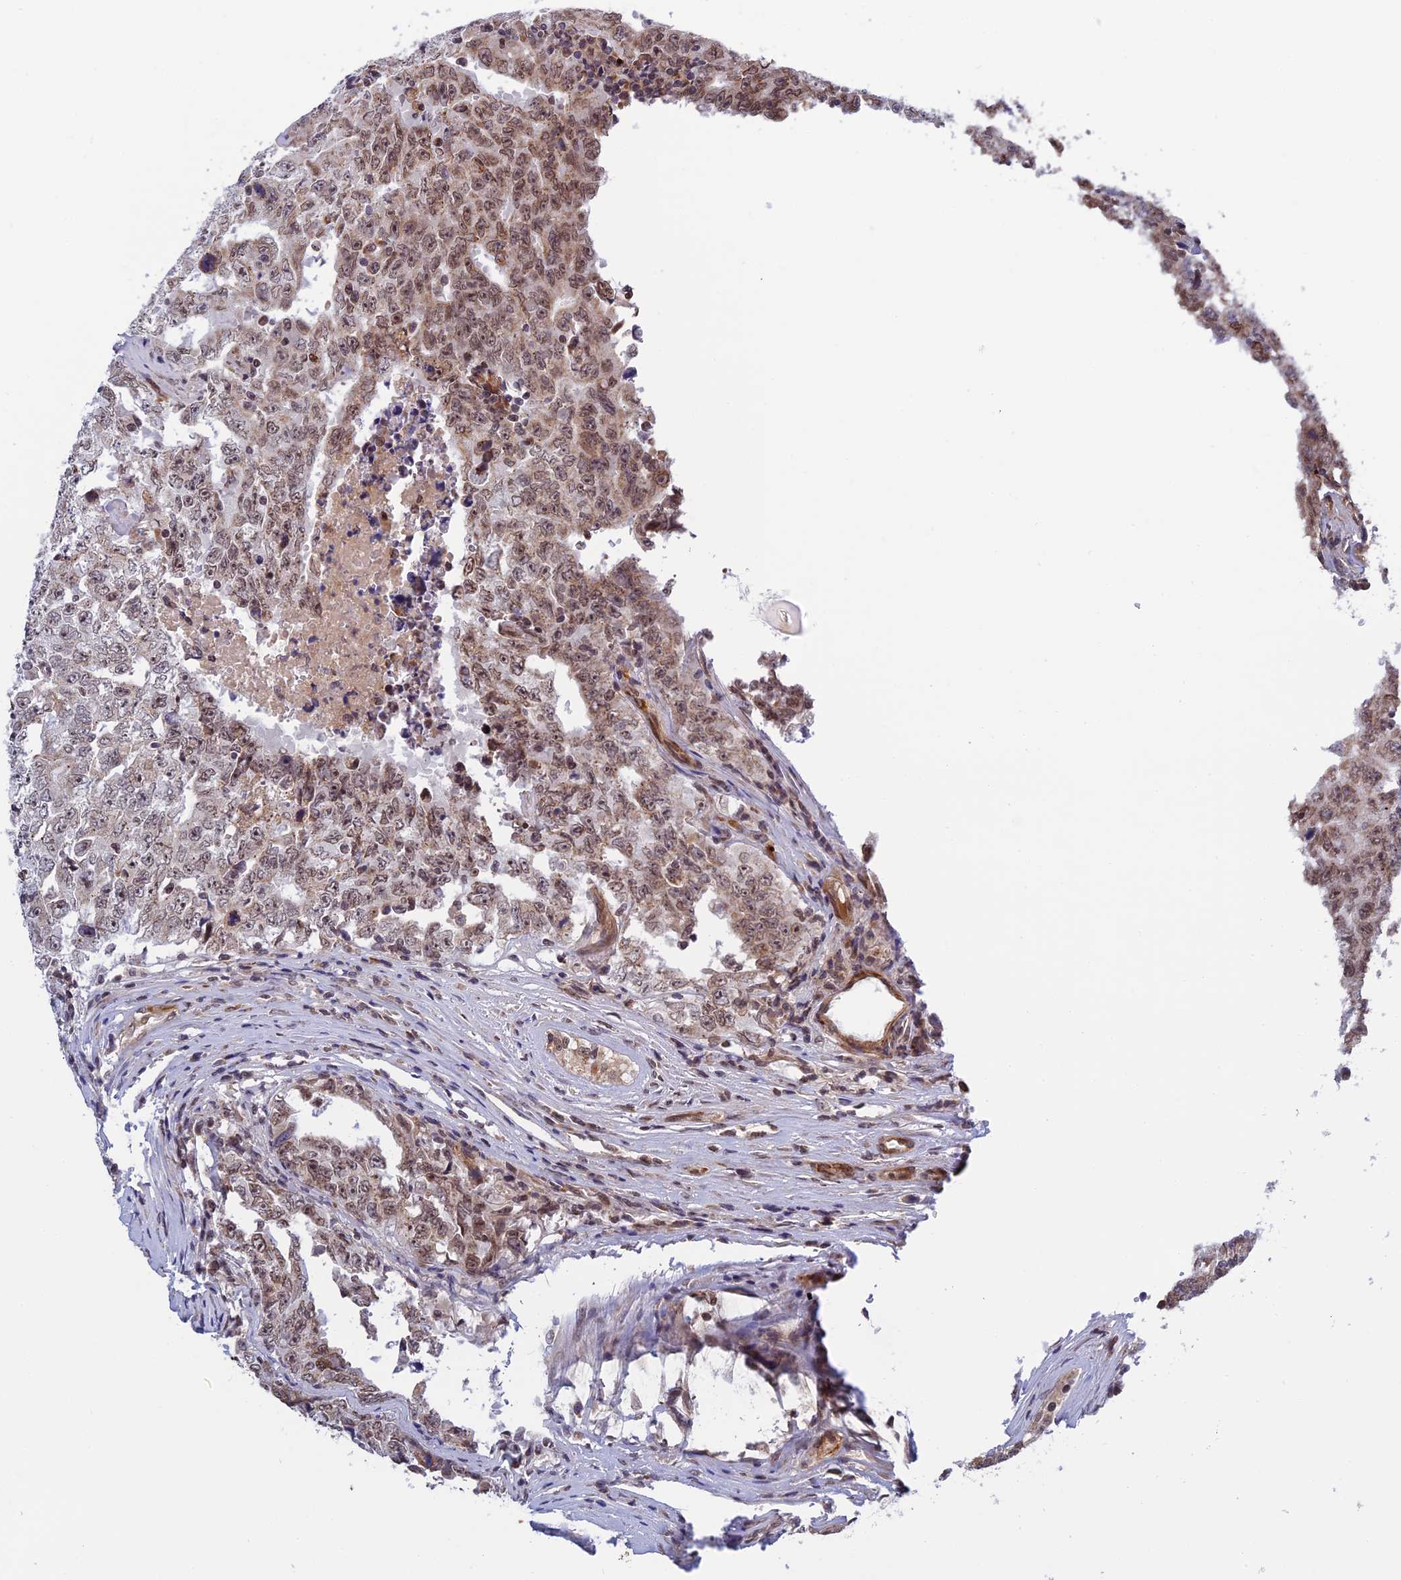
{"staining": {"intensity": "moderate", "quantity": "25%-75%", "location": "nuclear"}, "tissue": "testis cancer", "cell_type": "Tumor cells", "image_type": "cancer", "snomed": [{"axis": "morphology", "description": "Carcinoma, Embryonal, NOS"}, {"axis": "topography", "description": "Testis"}], "caption": "Protein expression analysis of testis cancer (embryonal carcinoma) exhibits moderate nuclear staining in about 25%-75% of tumor cells. Using DAB (3,3'-diaminobenzidine) (brown) and hematoxylin (blue) stains, captured at high magnification using brightfield microscopy.", "gene": "REXO1", "patient": {"sex": "male", "age": 26}}